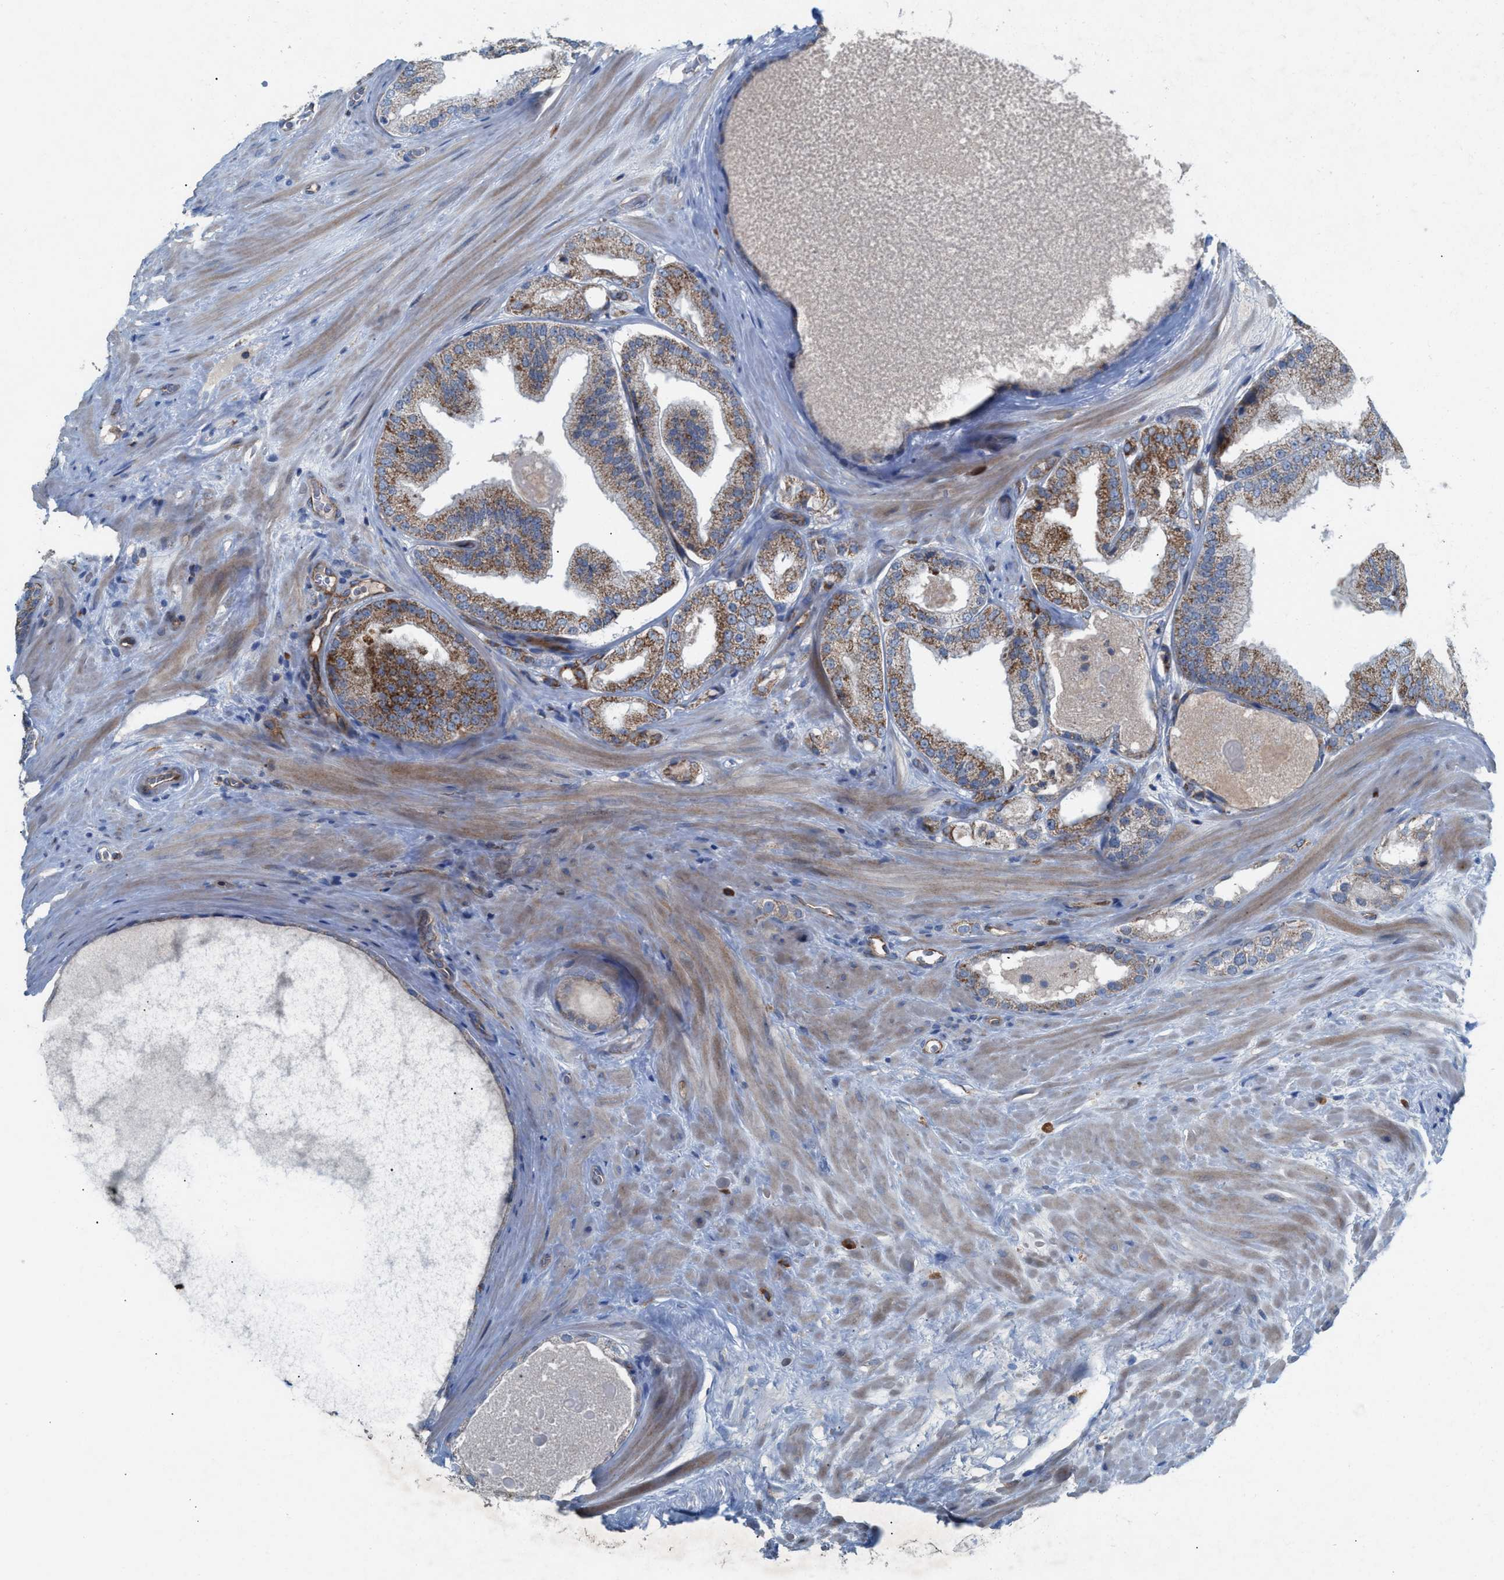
{"staining": {"intensity": "moderate", "quantity": "25%-75%", "location": "cytoplasmic/membranous"}, "tissue": "prostate cancer", "cell_type": "Tumor cells", "image_type": "cancer", "snomed": [{"axis": "morphology", "description": "Adenocarcinoma, Low grade"}, {"axis": "topography", "description": "Prostate"}], "caption": "Protein expression analysis of human low-grade adenocarcinoma (prostate) reveals moderate cytoplasmic/membranous expression in about 25%-75% of tumor cells.", "gene": "MRM1", "patient": {"sex": "male", "age": 65}}